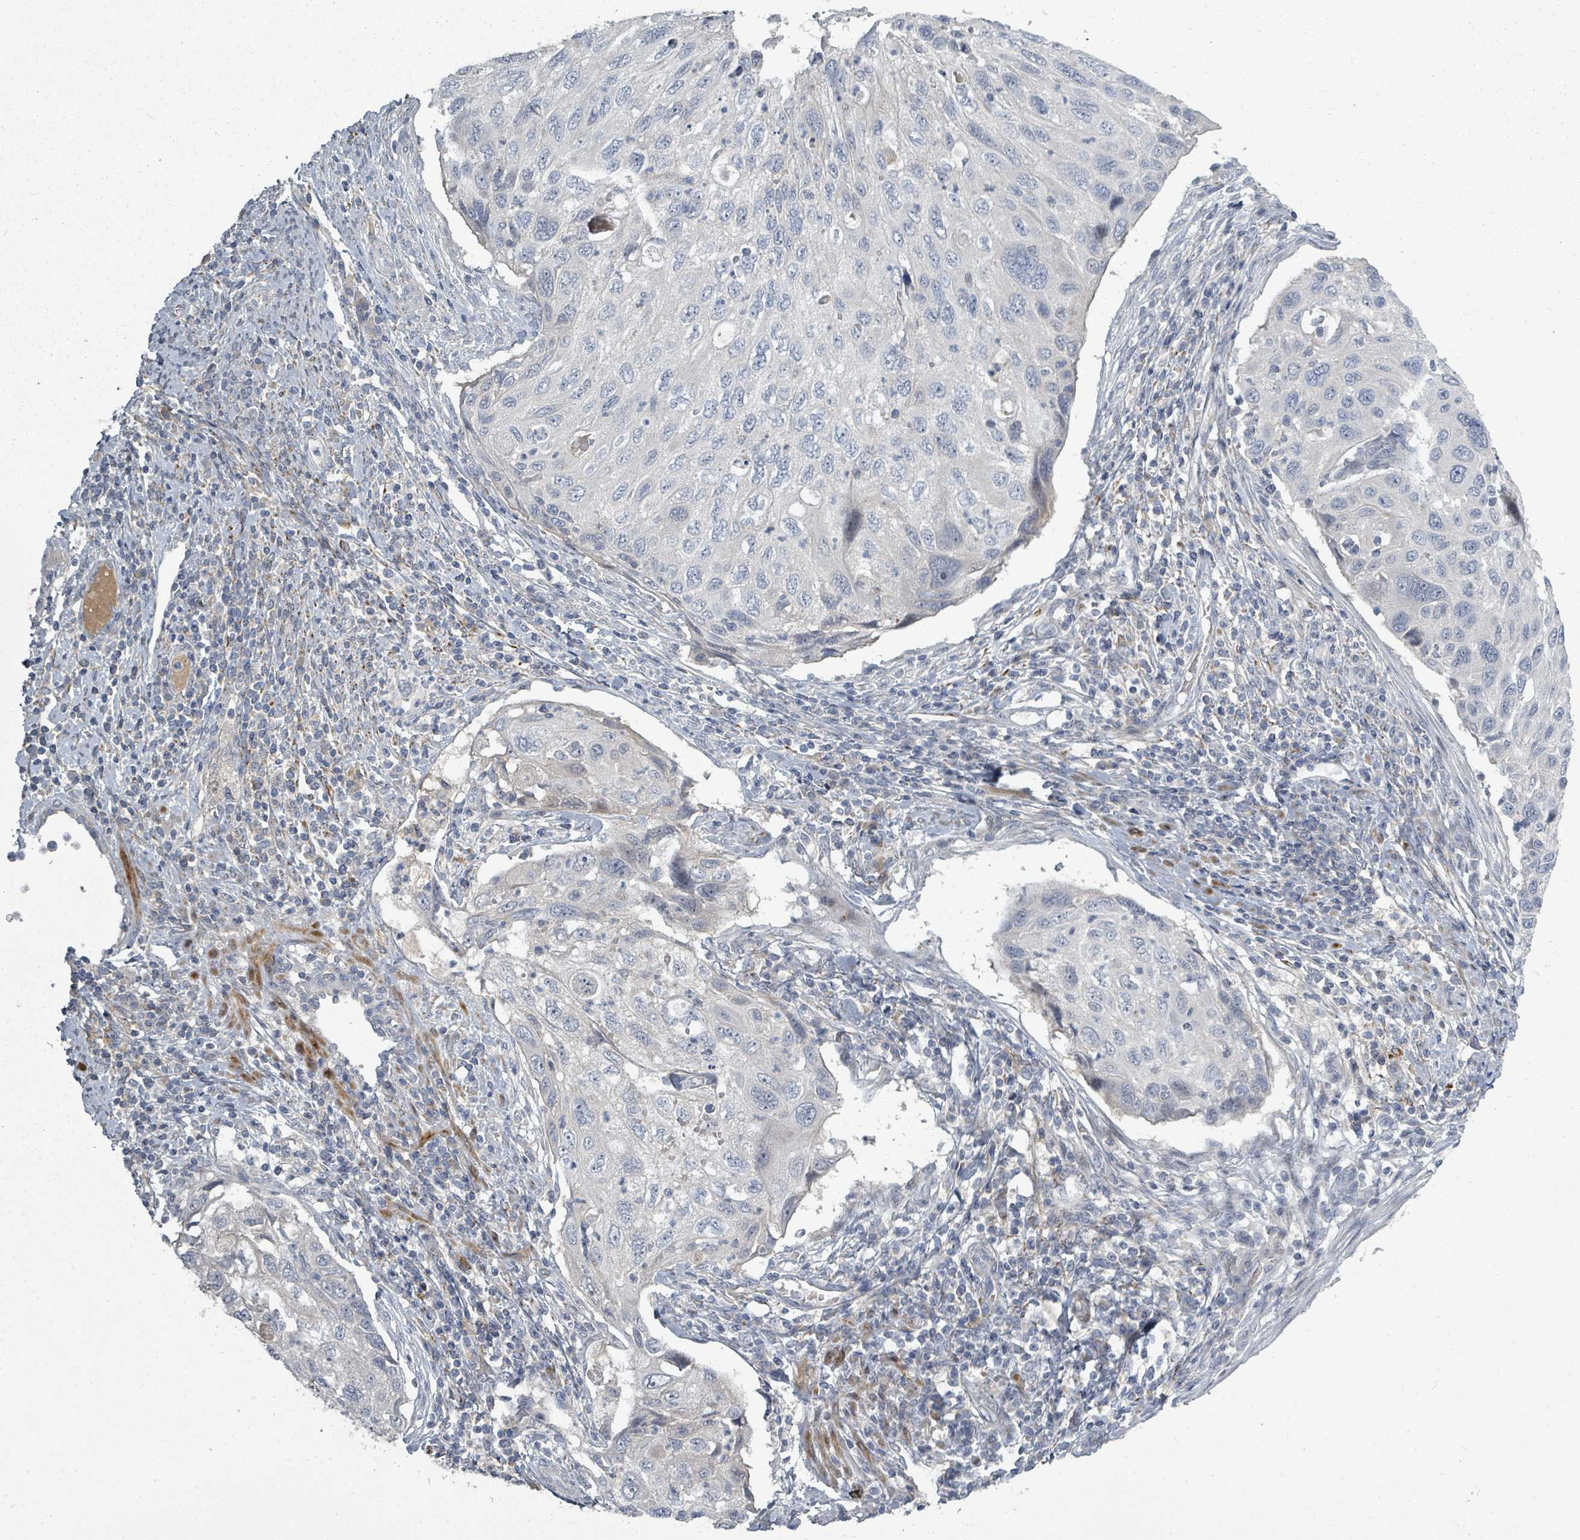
{"staining": {"intensity": "negative", "quantity": "none", "location": "none"}, "tissue": "cervical cancer", "cell_type": "Tumor cells", "image_type": "cancer", "snomed": [{"axis": "morphology", "description": "Squamous cell carcinoma, NOS"}, {"axis": "topography", "description": "Cervix"}], "caption": "Protein analysis of cervical cancer exhibits no significant staining in tumor cells. (Stains: DAB immunohistochemistry with hematoxylin counter stain, Microscopy: brightfield microscopy at high magnification).", "gene": "LEFTY2", "patient": {"sex": "female", "age": 70}}